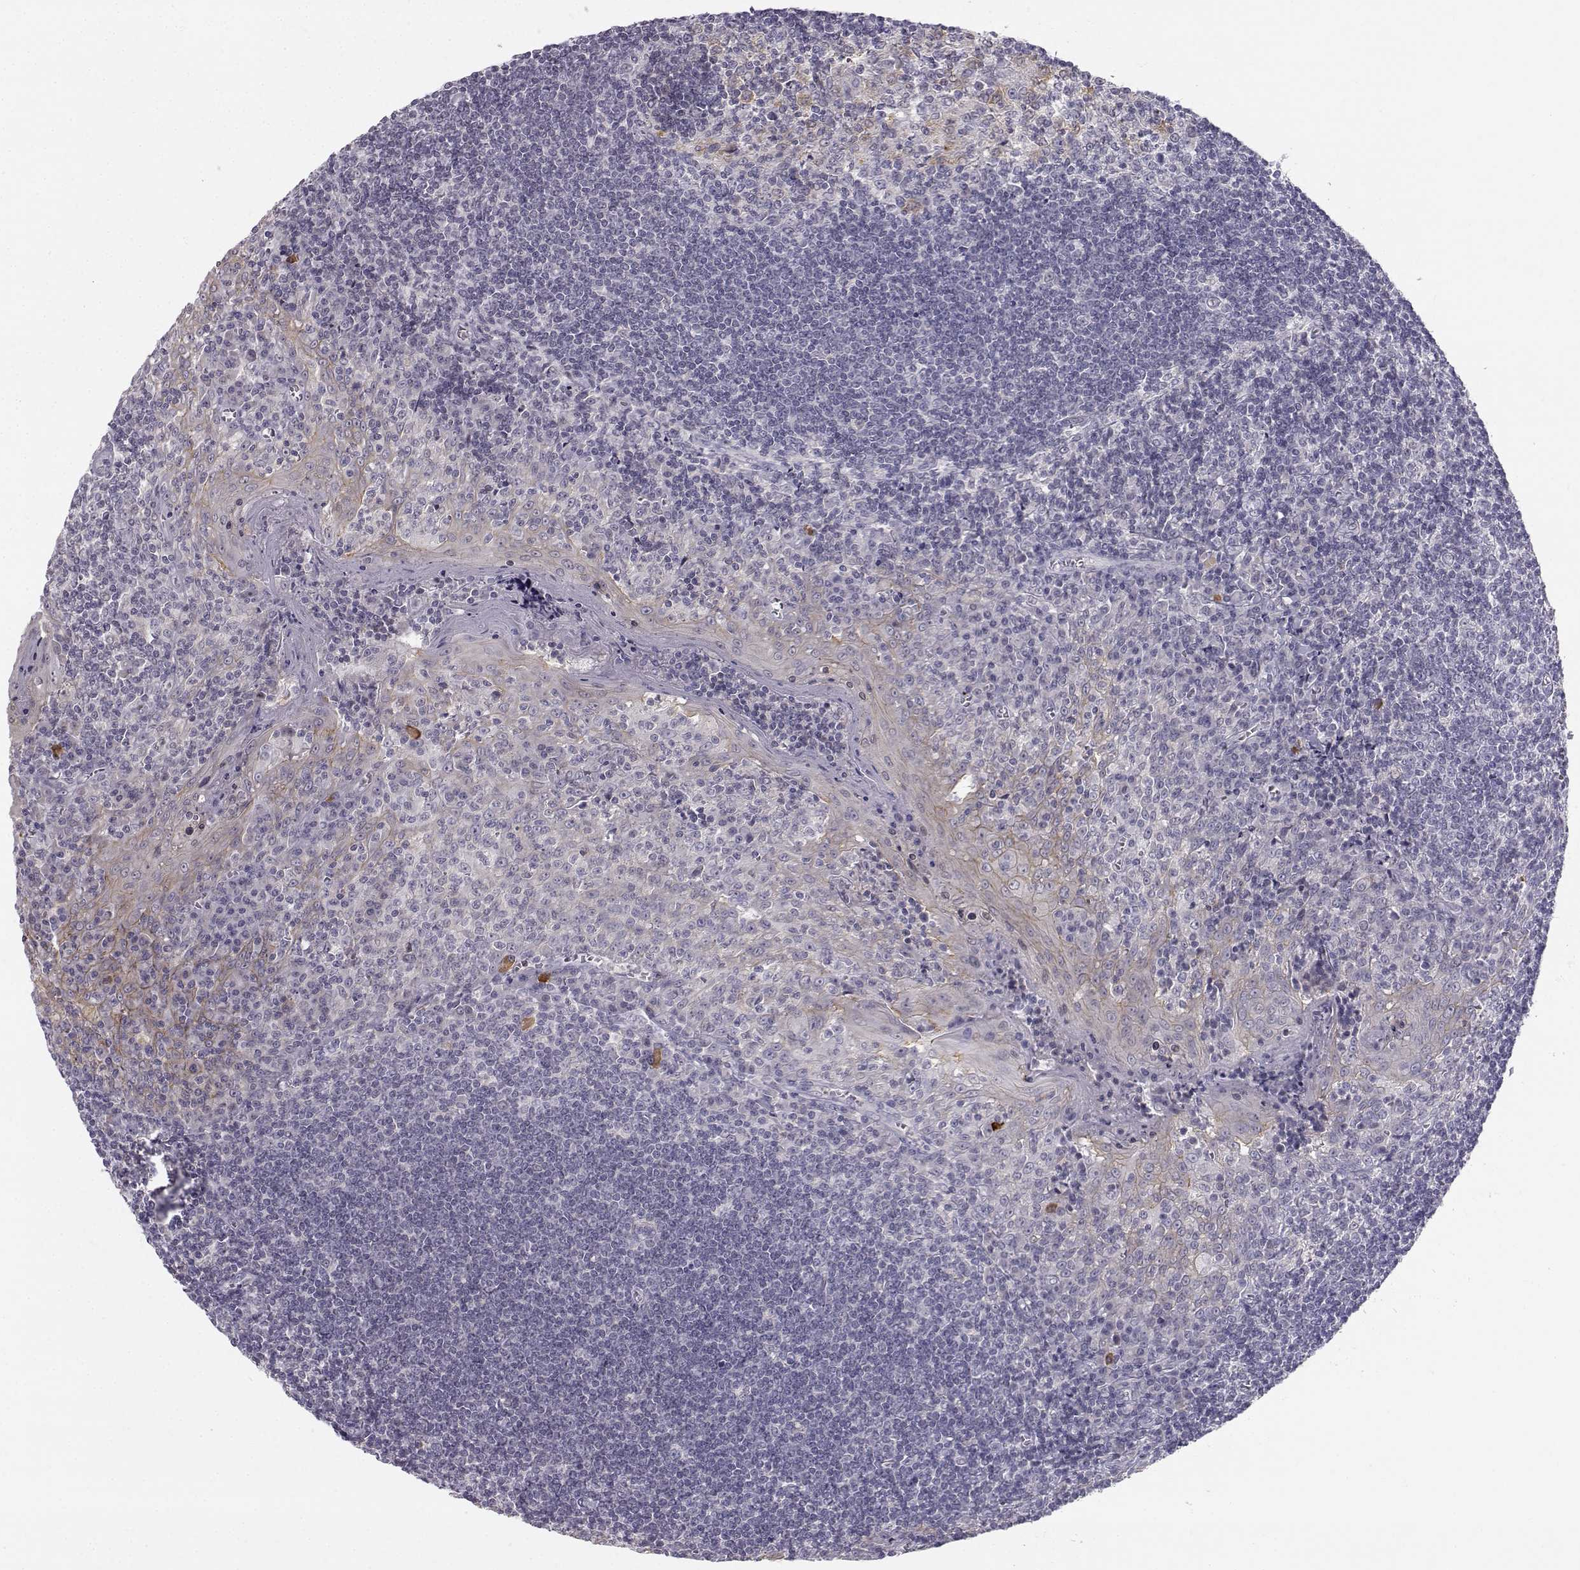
{"staining": {"intensity": "negative", "quantity": "none", "location": "none"}, "tissue": "tonsil", "cell_type": "Germinal center cells", "image_type": "normal", "snomed": [{"axis": "morphology", "description": "Normal tissue, NOS"}, {"axis": "topography", "description": "Tonsil"}], "caption": "Histopathology image shows no protein expression in germinal center cells of normal tonsil. The staining is performed using DAB (3,3'-diaminobenzidine) brown chromogen with nuclei counter-stained in using hematoxylin.", "gene": "ZNF185", "patient": {"sex": "male", "age": 33}}